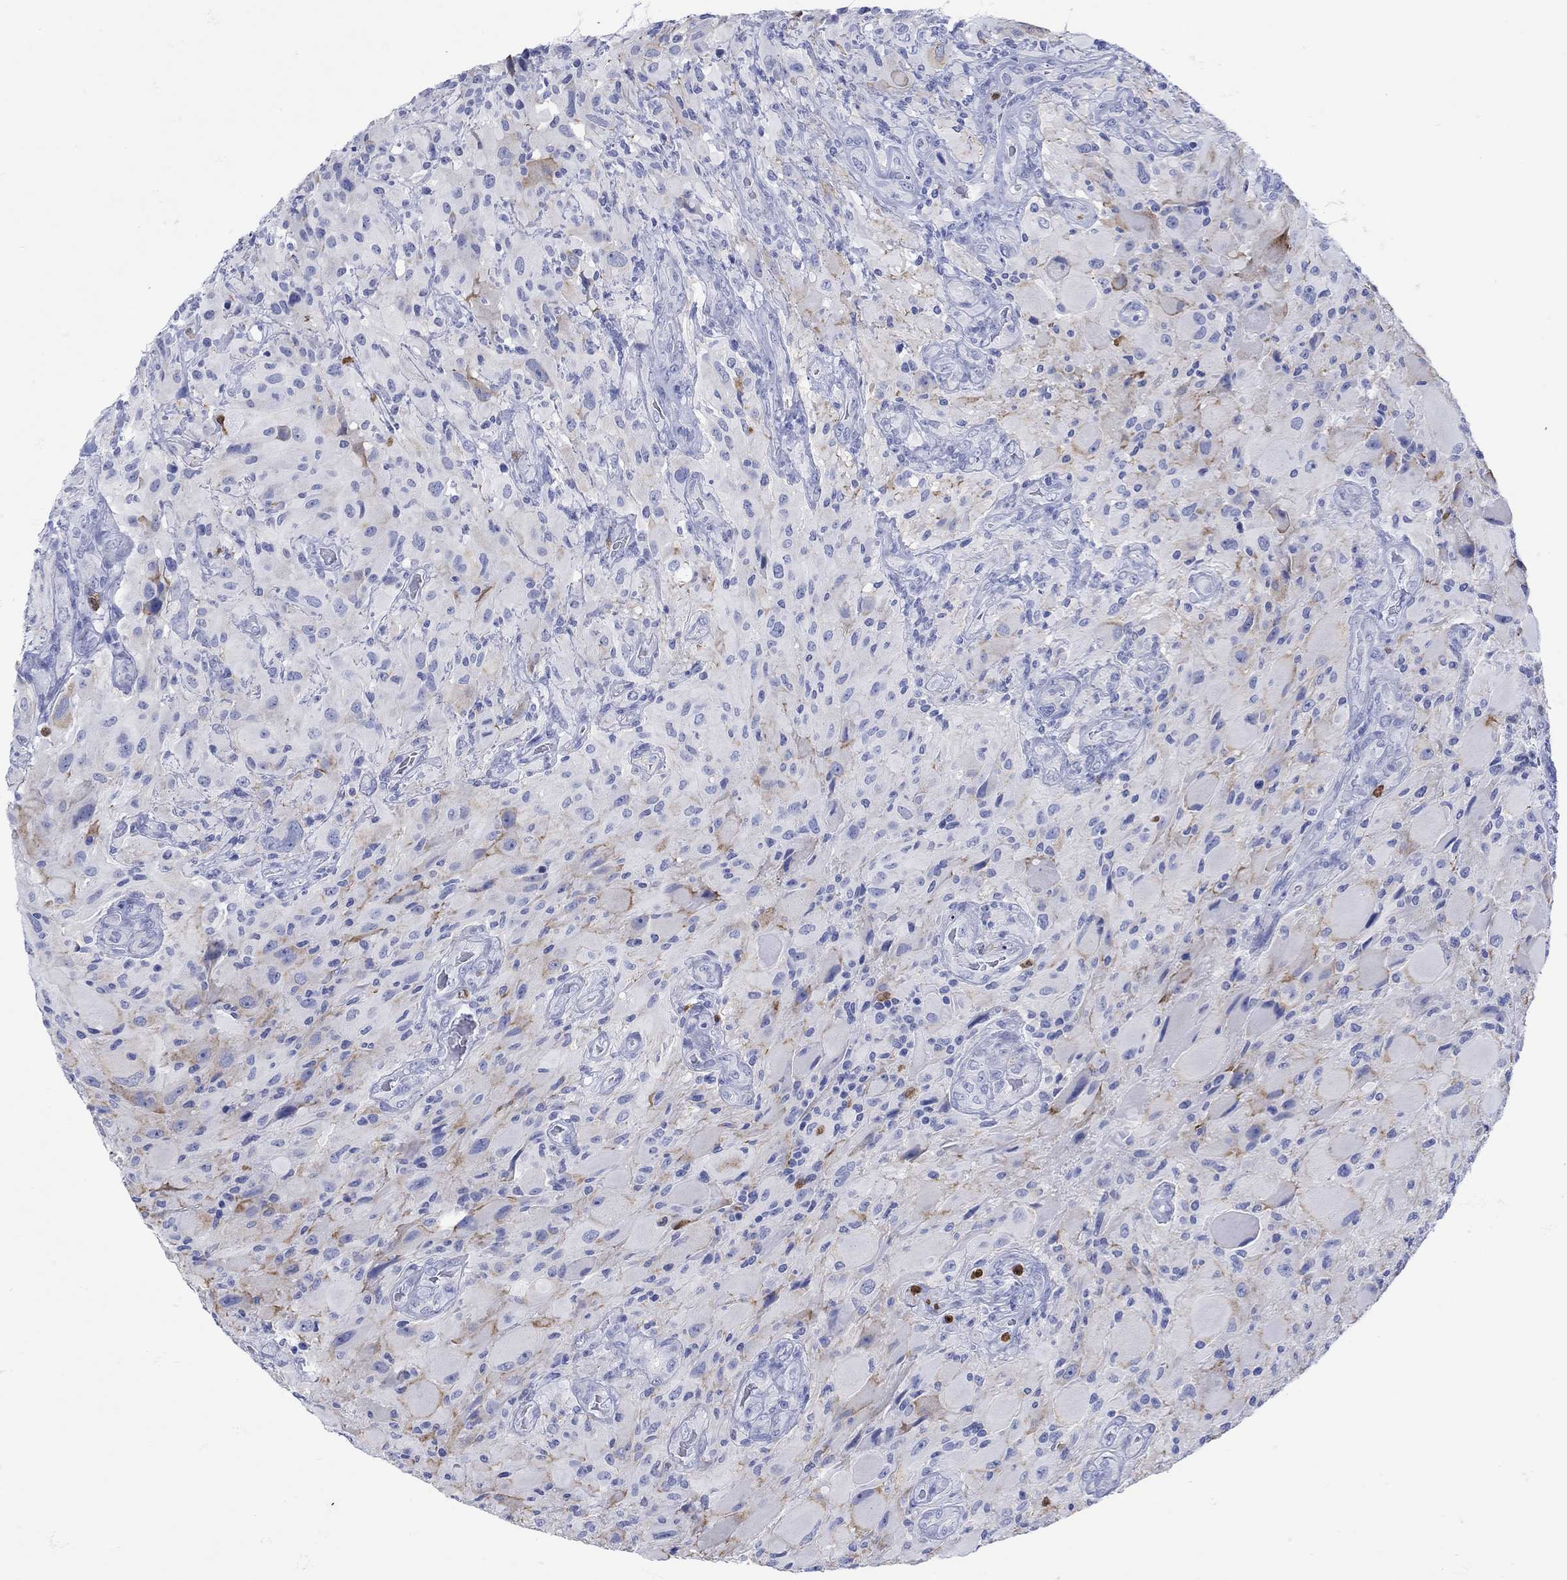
{"staining": {"intensity": "negative", "quantity": "none", "location": "none"}, "tissue": "glioma", "cell_type": "Tumor cells", "image_type": "cancer", "snomed": [{"axis": "morphology", "description": "Glioma, malignant, High grade"}, {"axis": "topography", "description": "Cerebral cortex"}], "caption": "Tumor cells are negative for brown protein staining in glioma.", "gene": "LINGO3", "patient": {"sex": "male", "age": 35}}